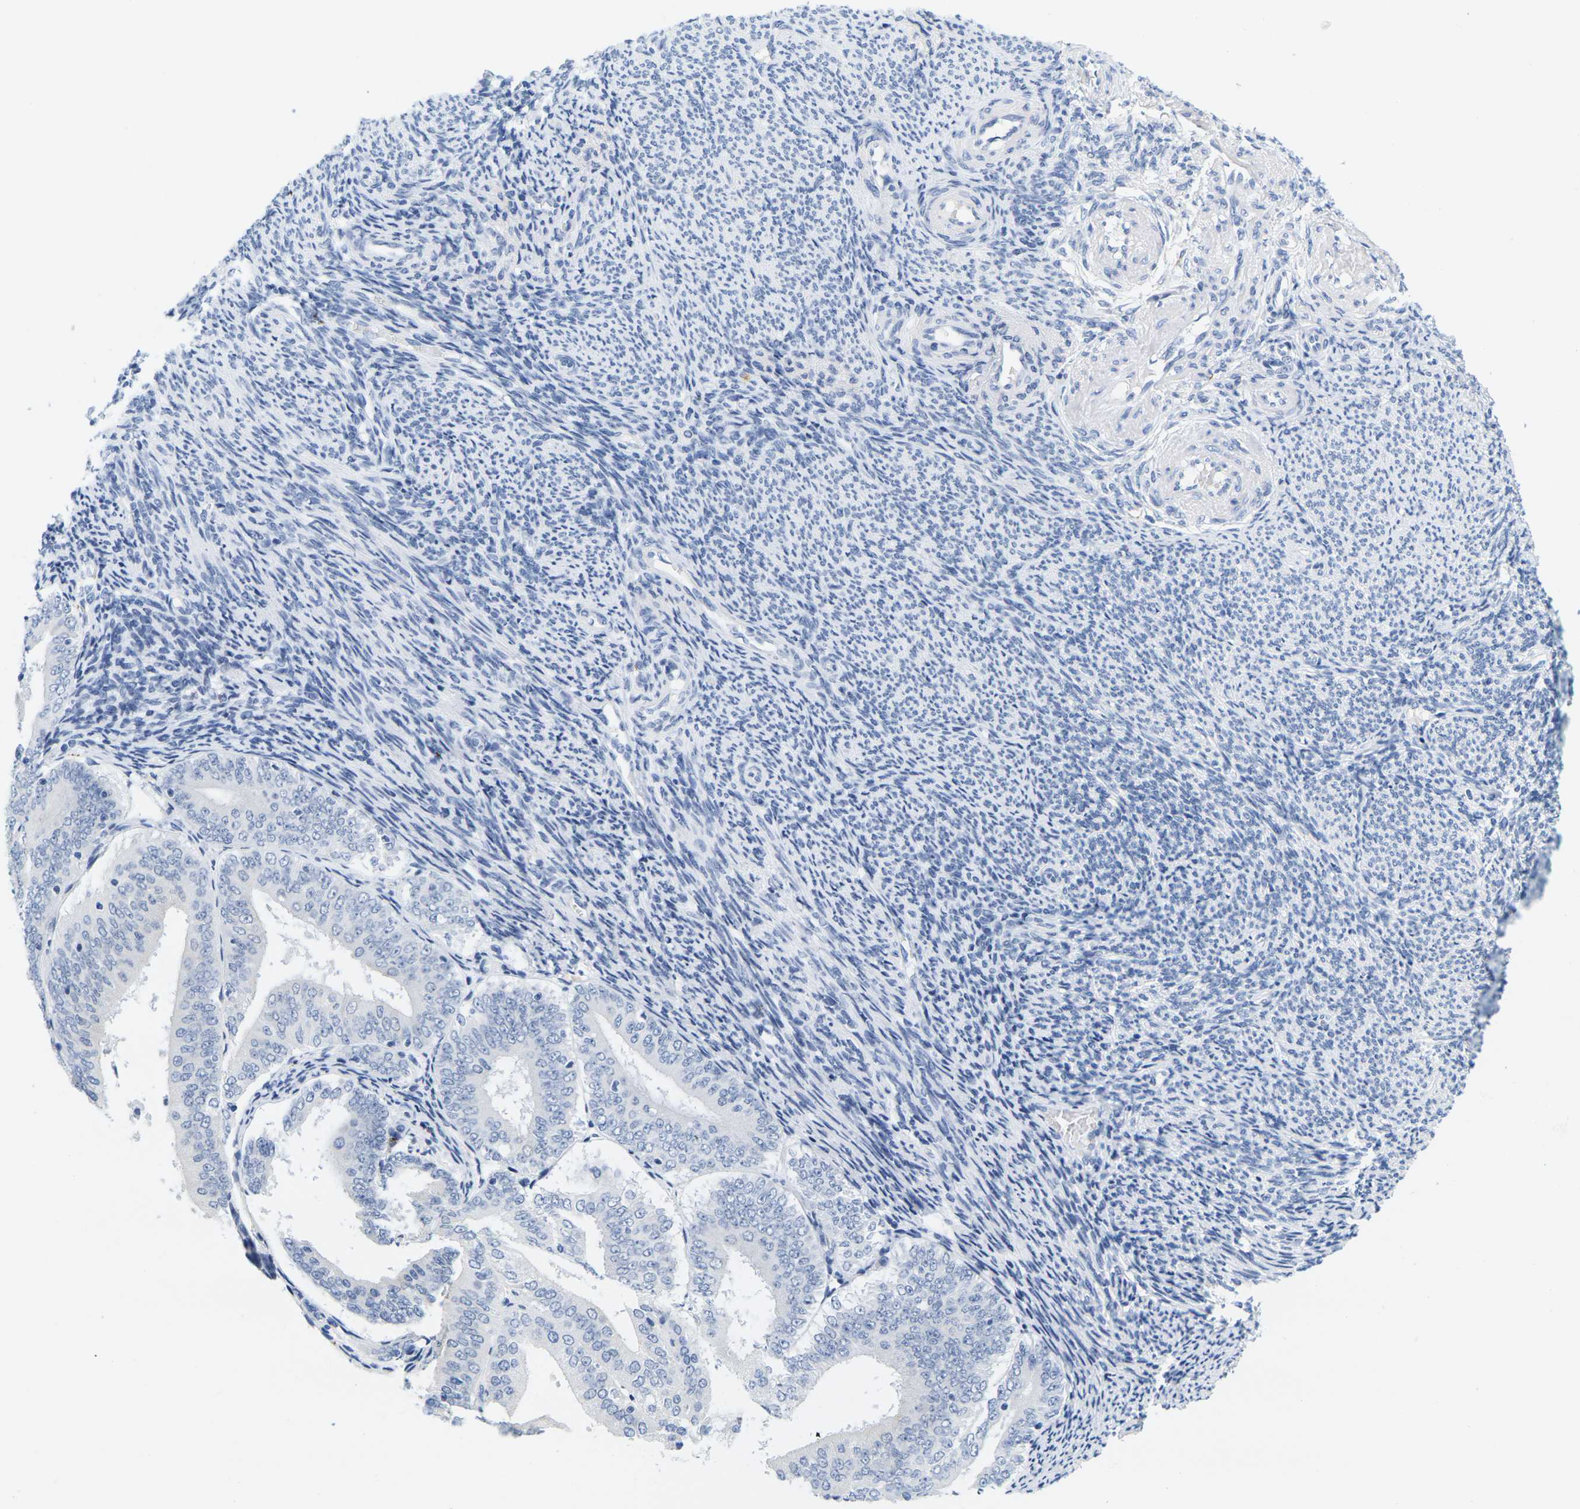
{"staining": {"intensity": "negative", "quantity": "none", "location": "none"}, "tissue": "endometrial cancer", "cell_type": "Tumor cells", "image_type": "cancer", "snomed": [{"axis": "morphology", "description": "Adenocarcinoma, NOS"}, {"axis": "topography", "description": "Endometrium"}], "caption": "High power microscopy image of an immunohistochemistry histopathology image of endometrial cancer, revealing no significant expression in tumor cells.", "gene": "HLA-DOB", "patient": {"sex": "female", "age": 63}}